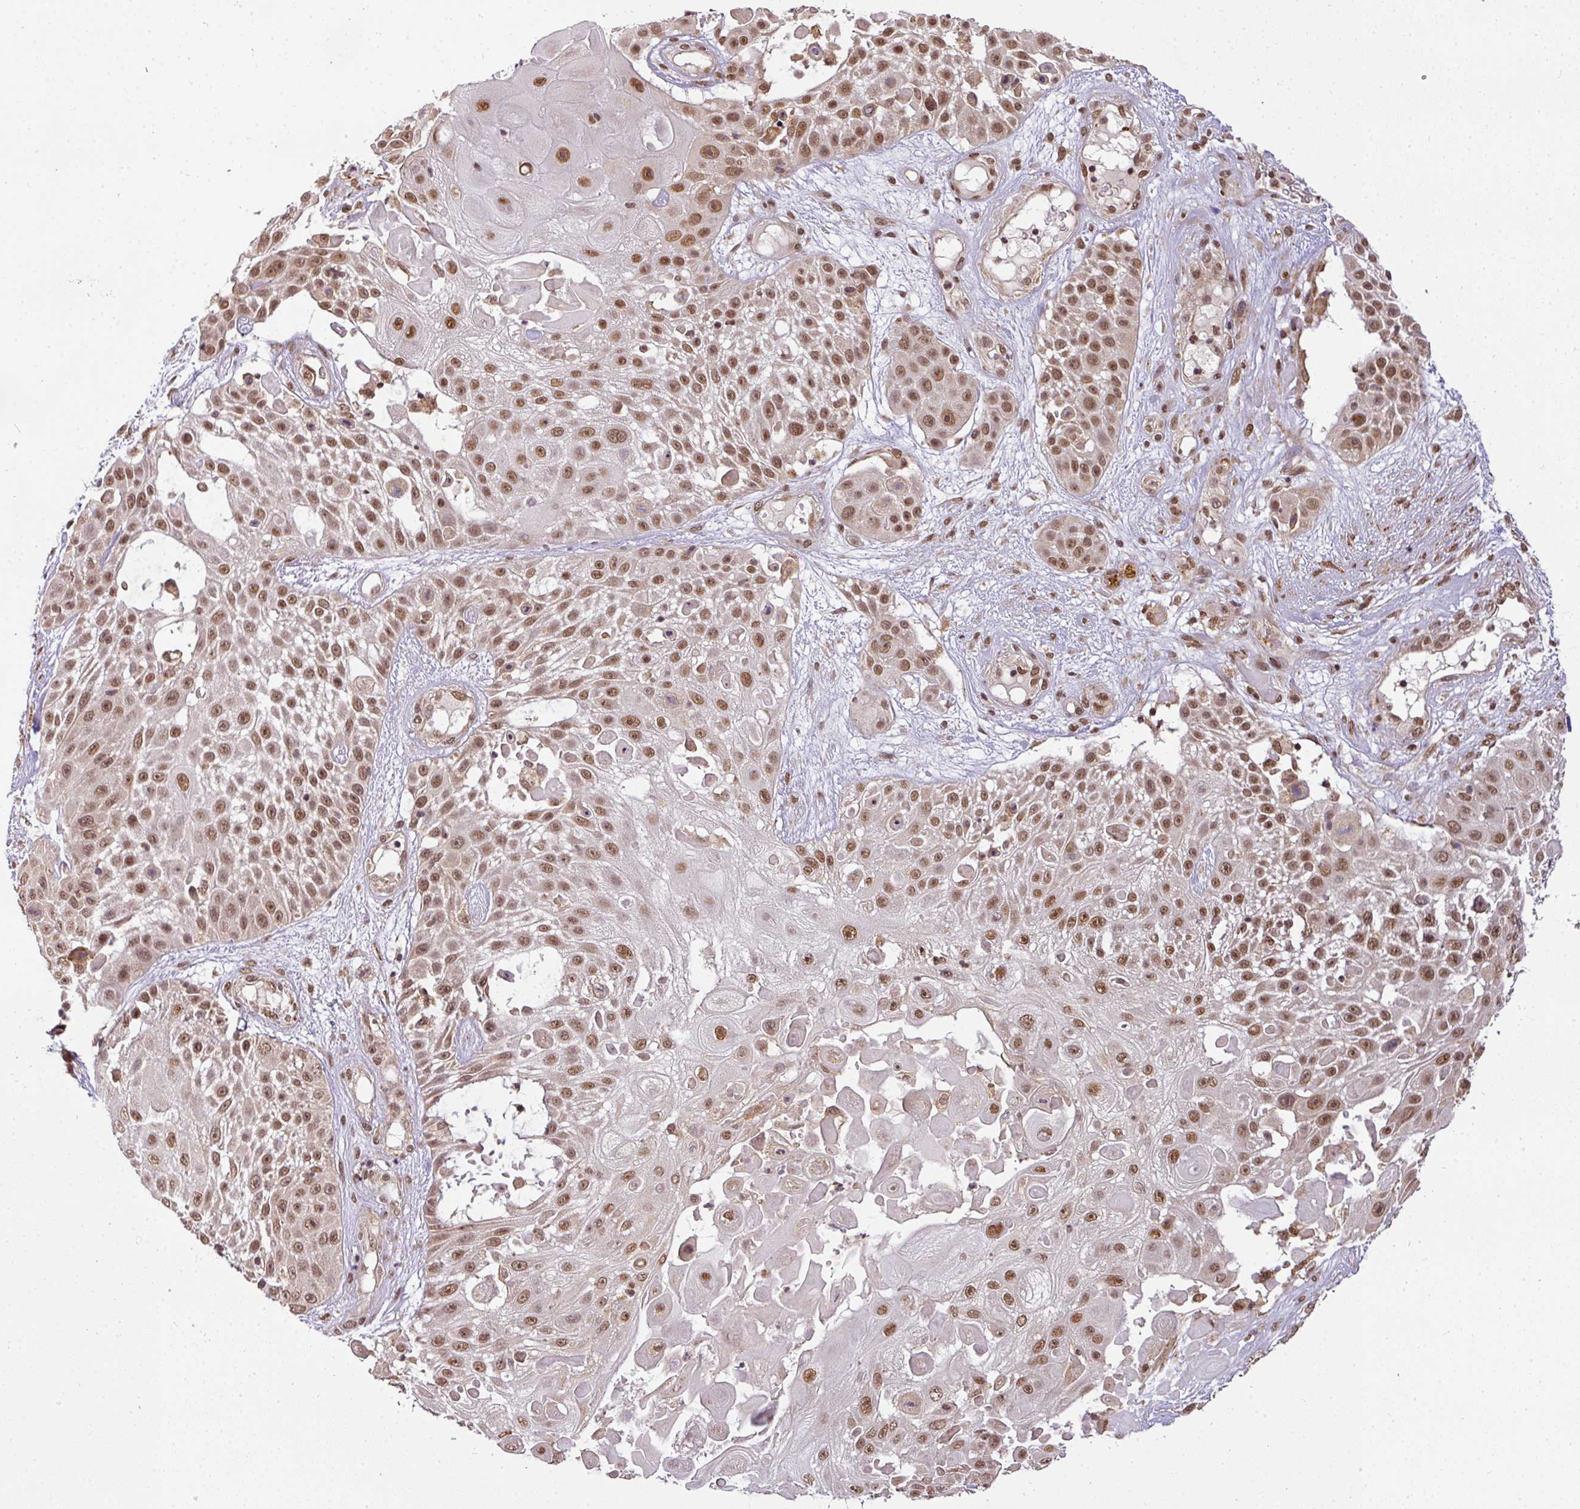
{"staining": {"intensity": "moderate", "quantity": ">75%", "location": "nuclear"}, "tissue": "skin cancer", "cell_type": "Tumor cells", "image_type": "cancer", "snomed": [{"axis": "morphology", "description": "Squamous cell carcinoma, NOS"}, {"axis": "topography", "description": "Skin"}], "caption": "Tumor cells demonstrate medium levels of moderate nuclear expression in about >75% of cells in skin cancer. The staining is performed using DAB brown chromogen to label protein expression. The nuclei are counter-stained blue using hematoxylin.", "gene": "C1orf226", "patient": {"sex": "female", "age": 86}}